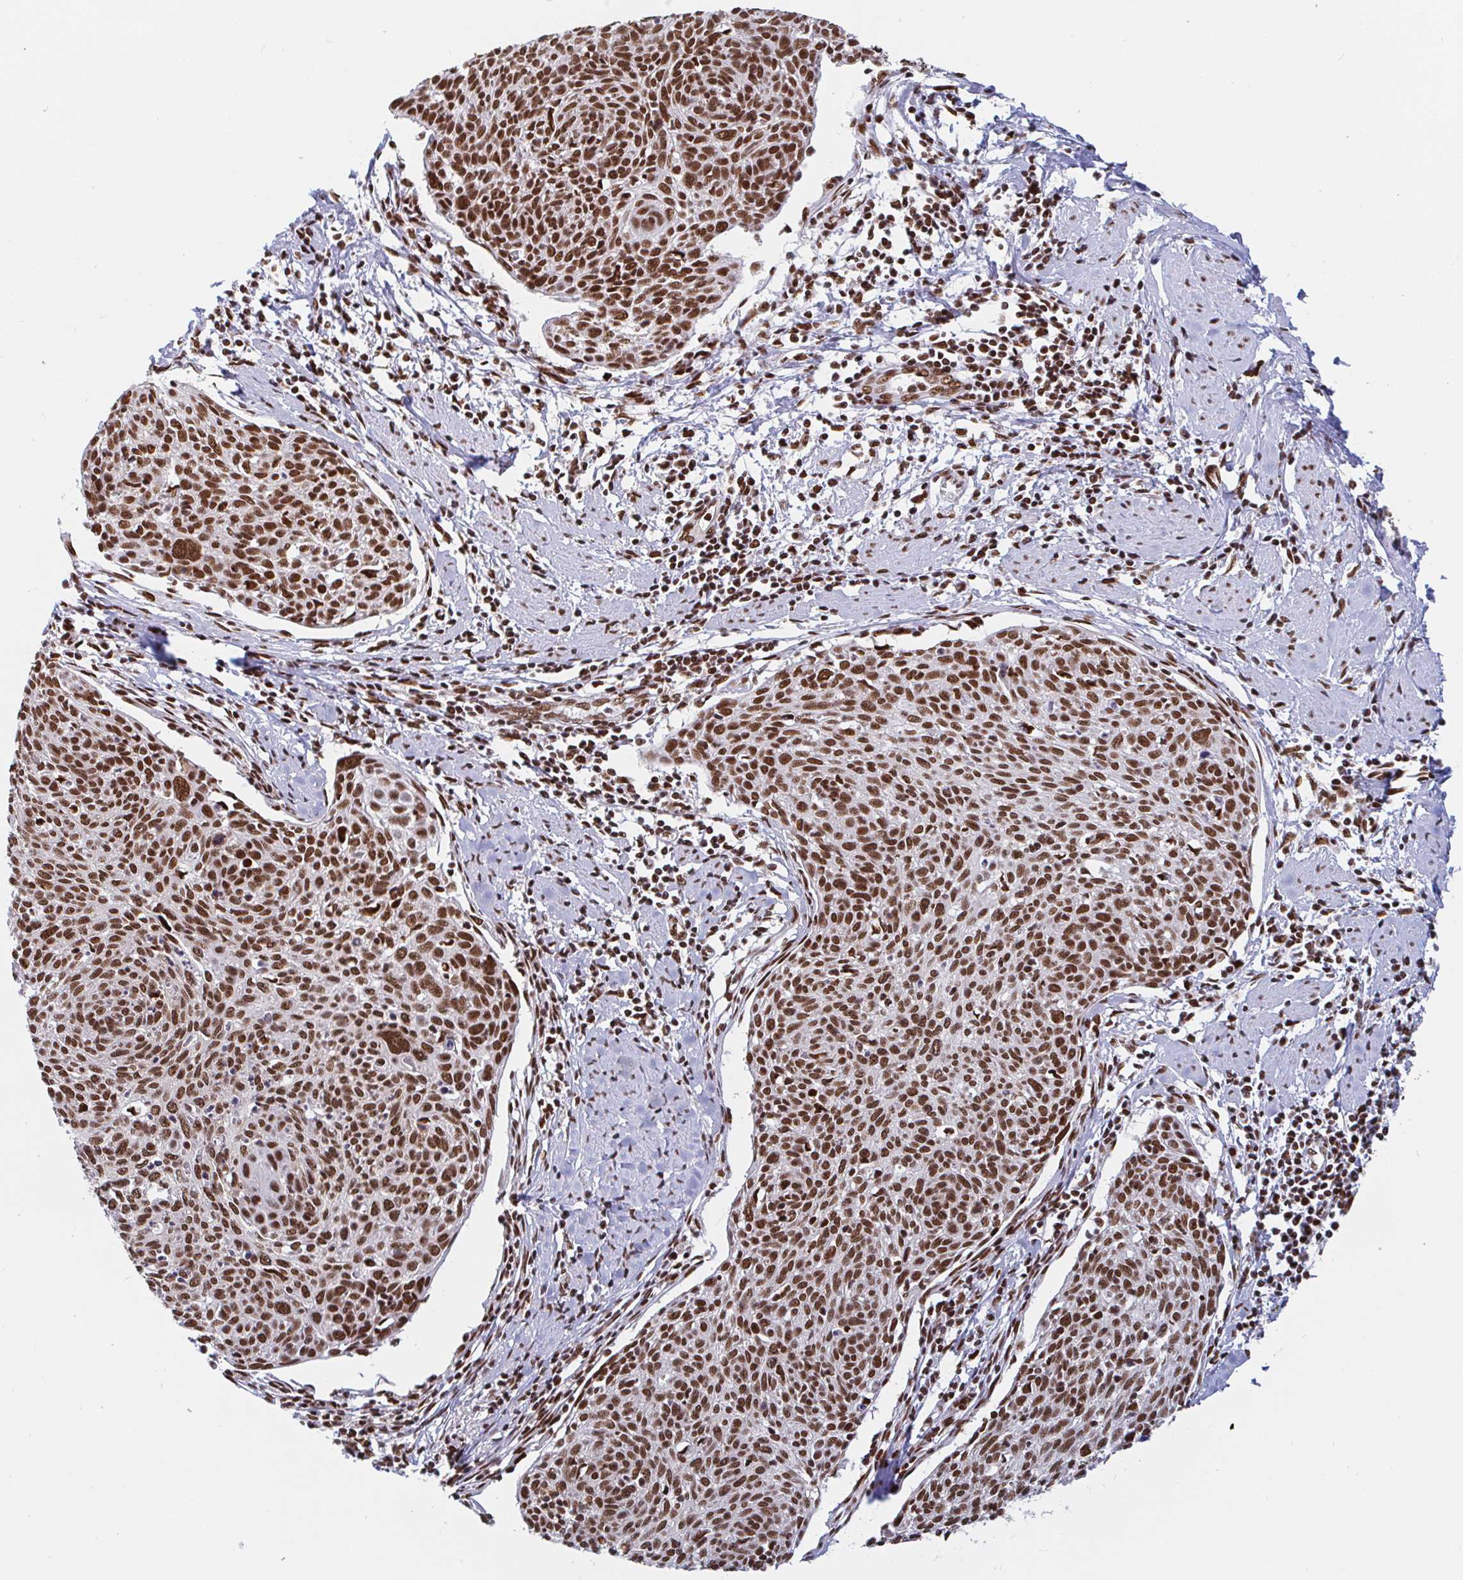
{"staining": {"intensity": "strong", "quantity": ">75%", "location": "nuclear"}, "tissue": "cervical cancer", "cell_type": "Tumor cells", "image_type": "cancer", "snomed": [{"axis": "morphology", "description": "Squamous cell carcinoma, NOS"}, {"axis": "topography", "description": "Cervix"}], "caption": "An immunohistochemistry photomicrograph of tumor tissue is shown. Protein staining in brown shows strong nuclear positivity in cervical squamous cell carcinoma within tumor cells.", "gene": "RBMX", "patient": {"sex": "female", "age": 49}}